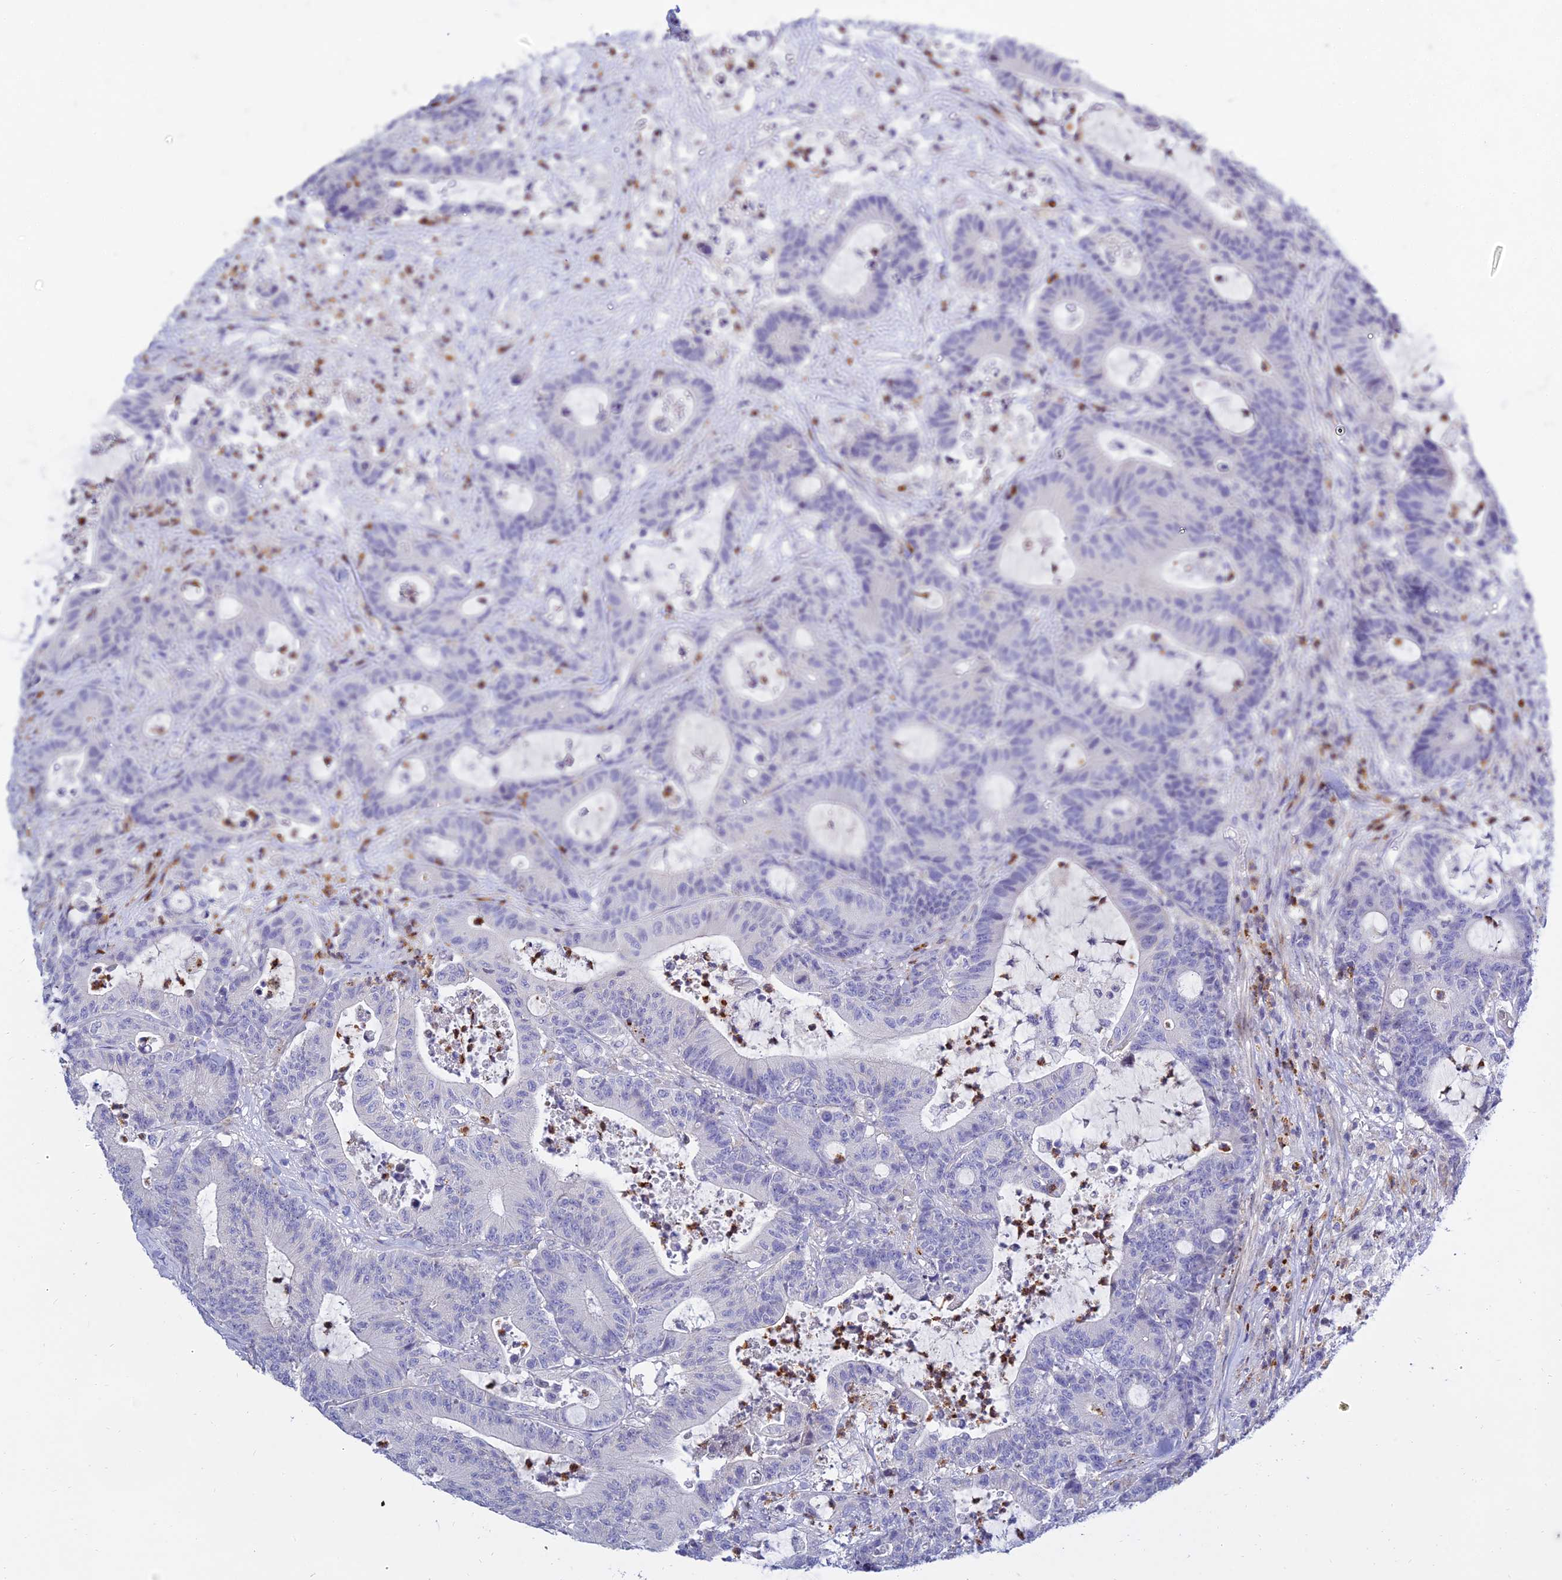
{"staining": {"intensity": "negative", "quantity": "none", "location": "none"}, "tissue": "colorectal cancer", "cell_type": "Tumor cells", "image_type": "cancer", "snomed": [{"axis": "morphology", "description": "Adenocarcinoma, NOS"}, {"axis": "topography", "description": "Colon"}], "caption": "Protein analysis of adenocarcinoma (colorectal) exhibits no significant staining in tumor cells. (DAB (3,3'-diaminobenzidine) IHC visualized using brightfield microscopy, high magnification).", "gene": "VWC2L", "patient": {"sex": "female", "age": 84}}